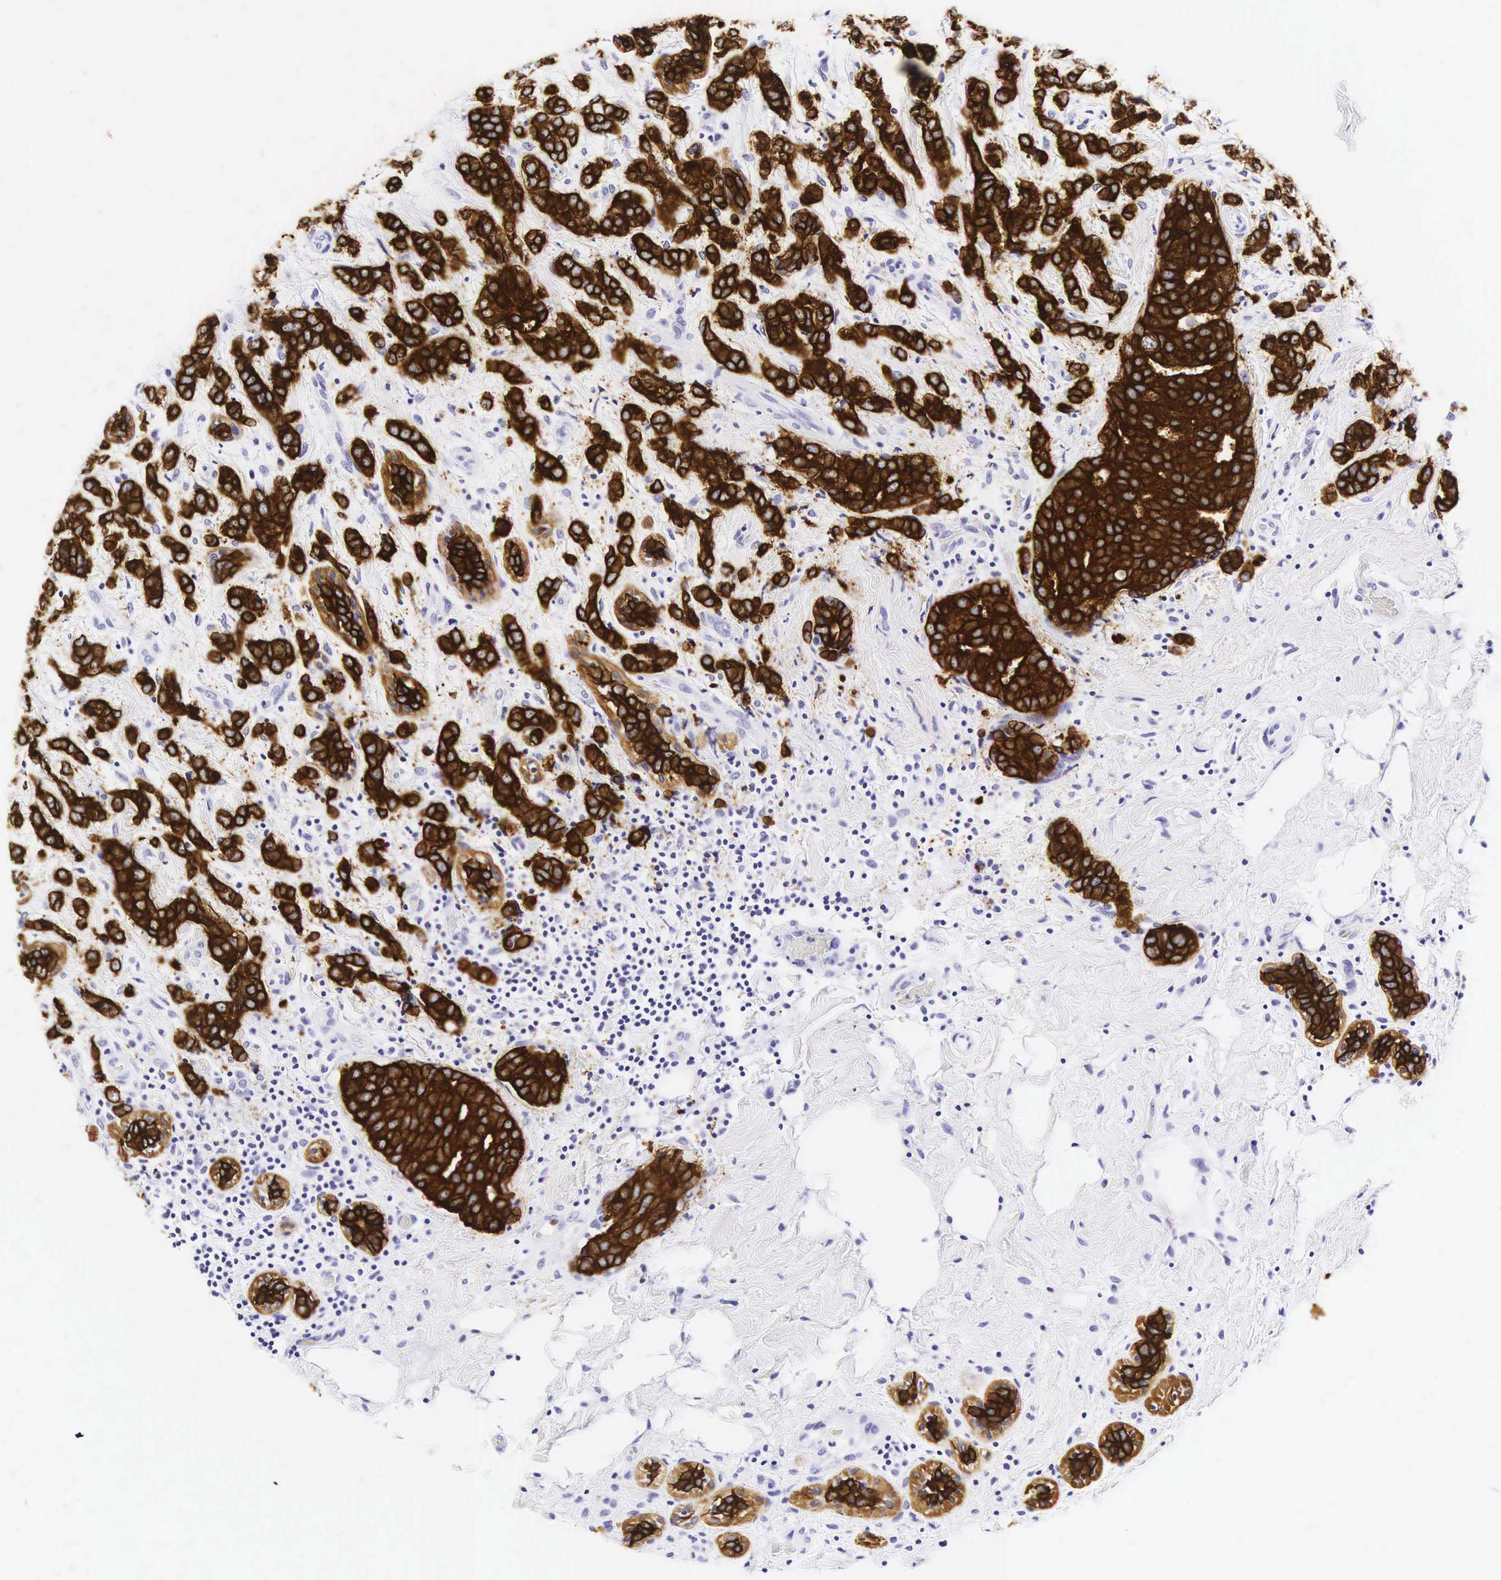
{"staining": {"intensity": "strong", "quantity": ">75%", "location": "cytoplasmic/membranous"}, "tissue": "breast cancer", "cell_type": "Tumor cells", "image_type": "cancer", "snomed": [{"axis": "morphology", "description": "Duct carcinoma"}, {"axis": "topography", "description": "Breast"}], "caption": "Protein analysis of intraductal carcinoma (breast) tissue exhibits strong cytoplasmic/membranous expression in about >75% of tumor cells. (DAB IHC, brown staining for protein, blue staining for nuclei).", "gene": "KRT18", "patient": {"sex": "female", "age": 53}}